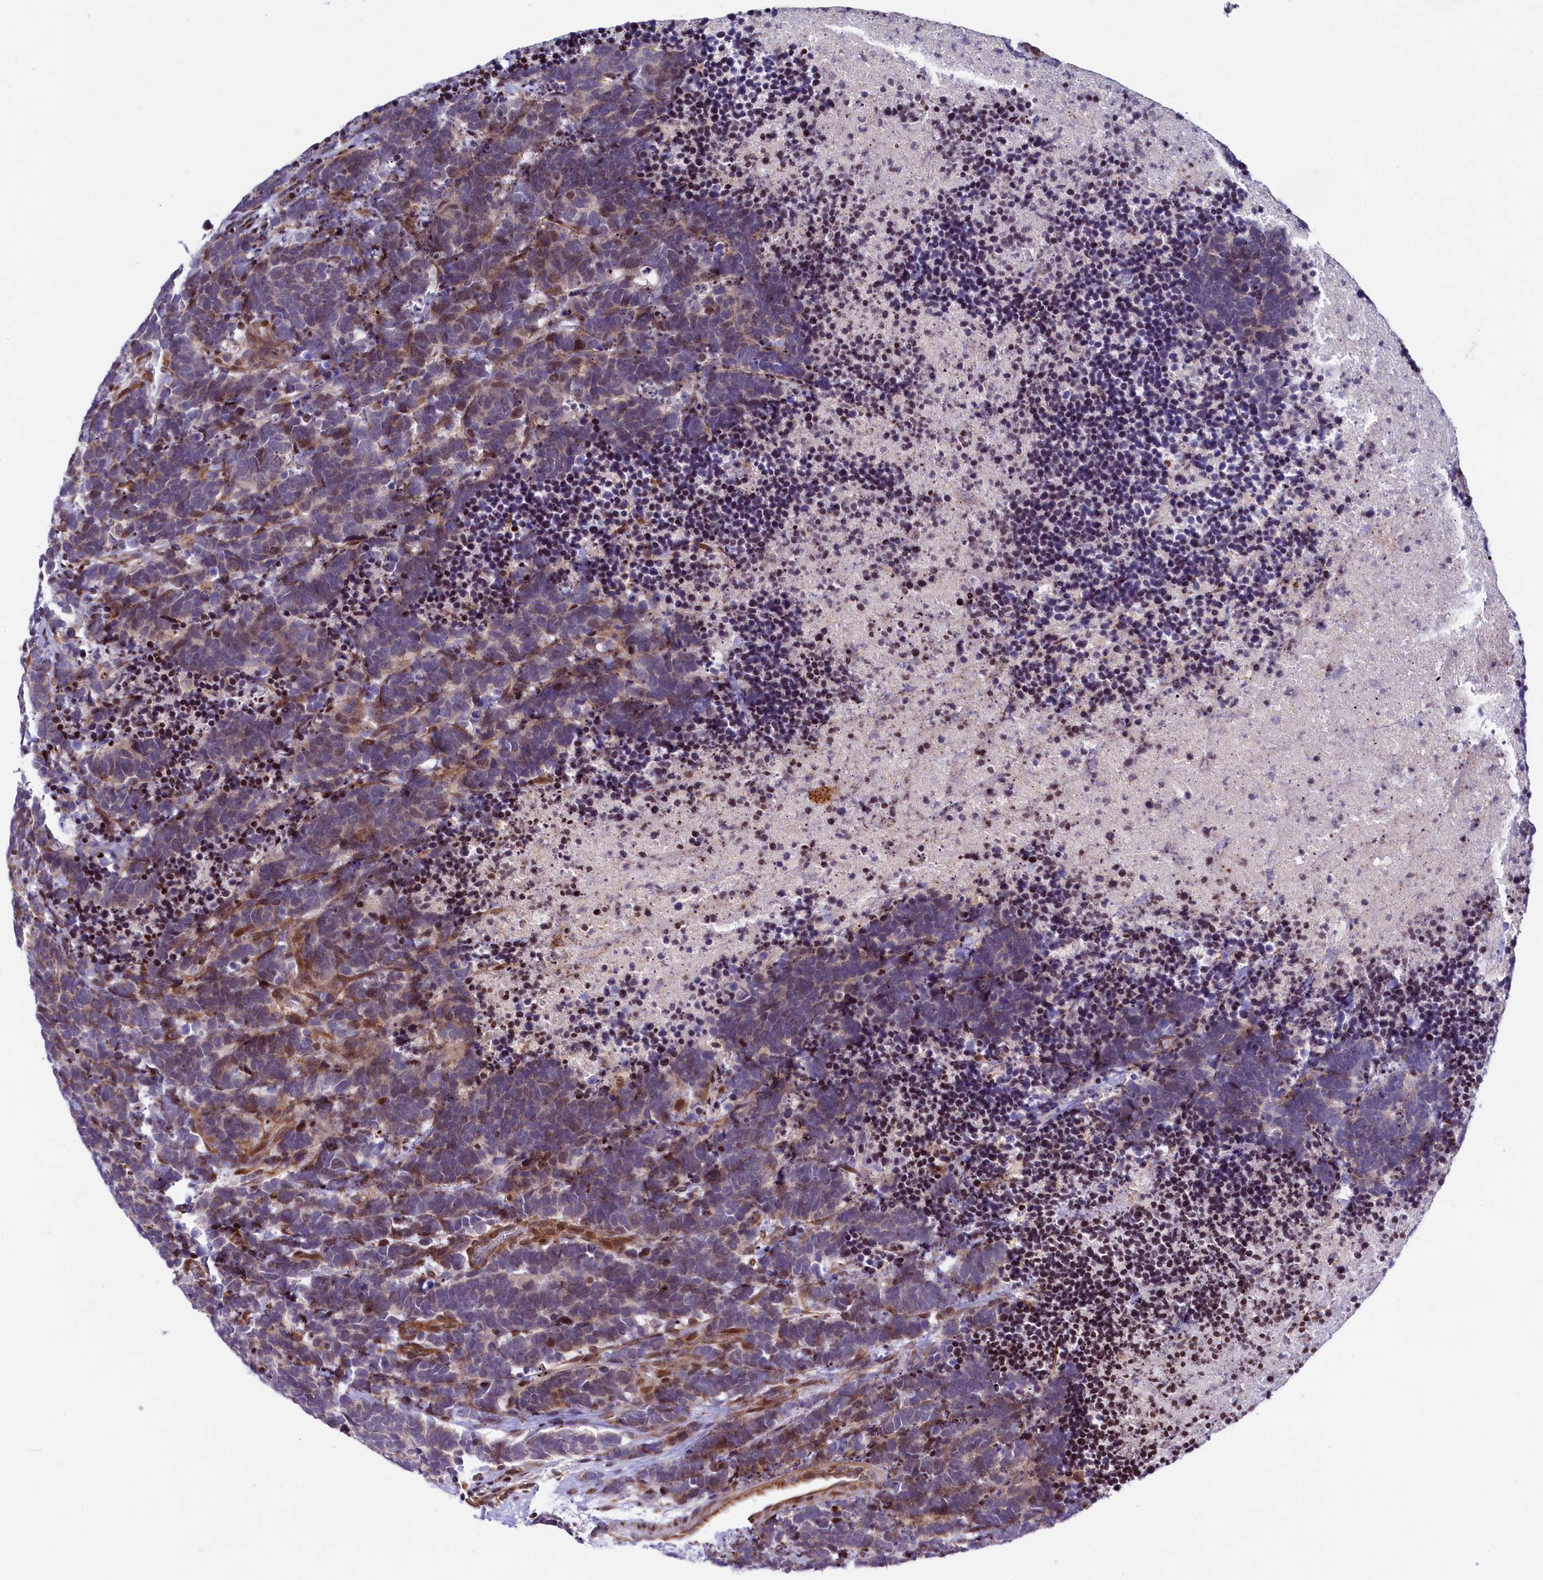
{"staining": {"intensity": "moderate", "quantity": "<25%", "location": "cytoplasmic/membranous,nuclear"}, "tissue": "carcinoid", "cell_type": "Tumor cells", "image_type": "cancer", "snomed": [{"axis": "morphology", "description": "Carcinoma, NOS"}, {"axis": "morphology", "description": "Carcinoid, malignant, NOS"}, {"axis": "topography", "description": "Urinary bladder"}], "caption": "A micrograph of carcinoma stained for a protein demonstrates moderate cytoplasmic/membranous and nuclear brown staining in tumor cells.", "gene": "TGDS", "patient": {"sex": "male", "age": 57}}